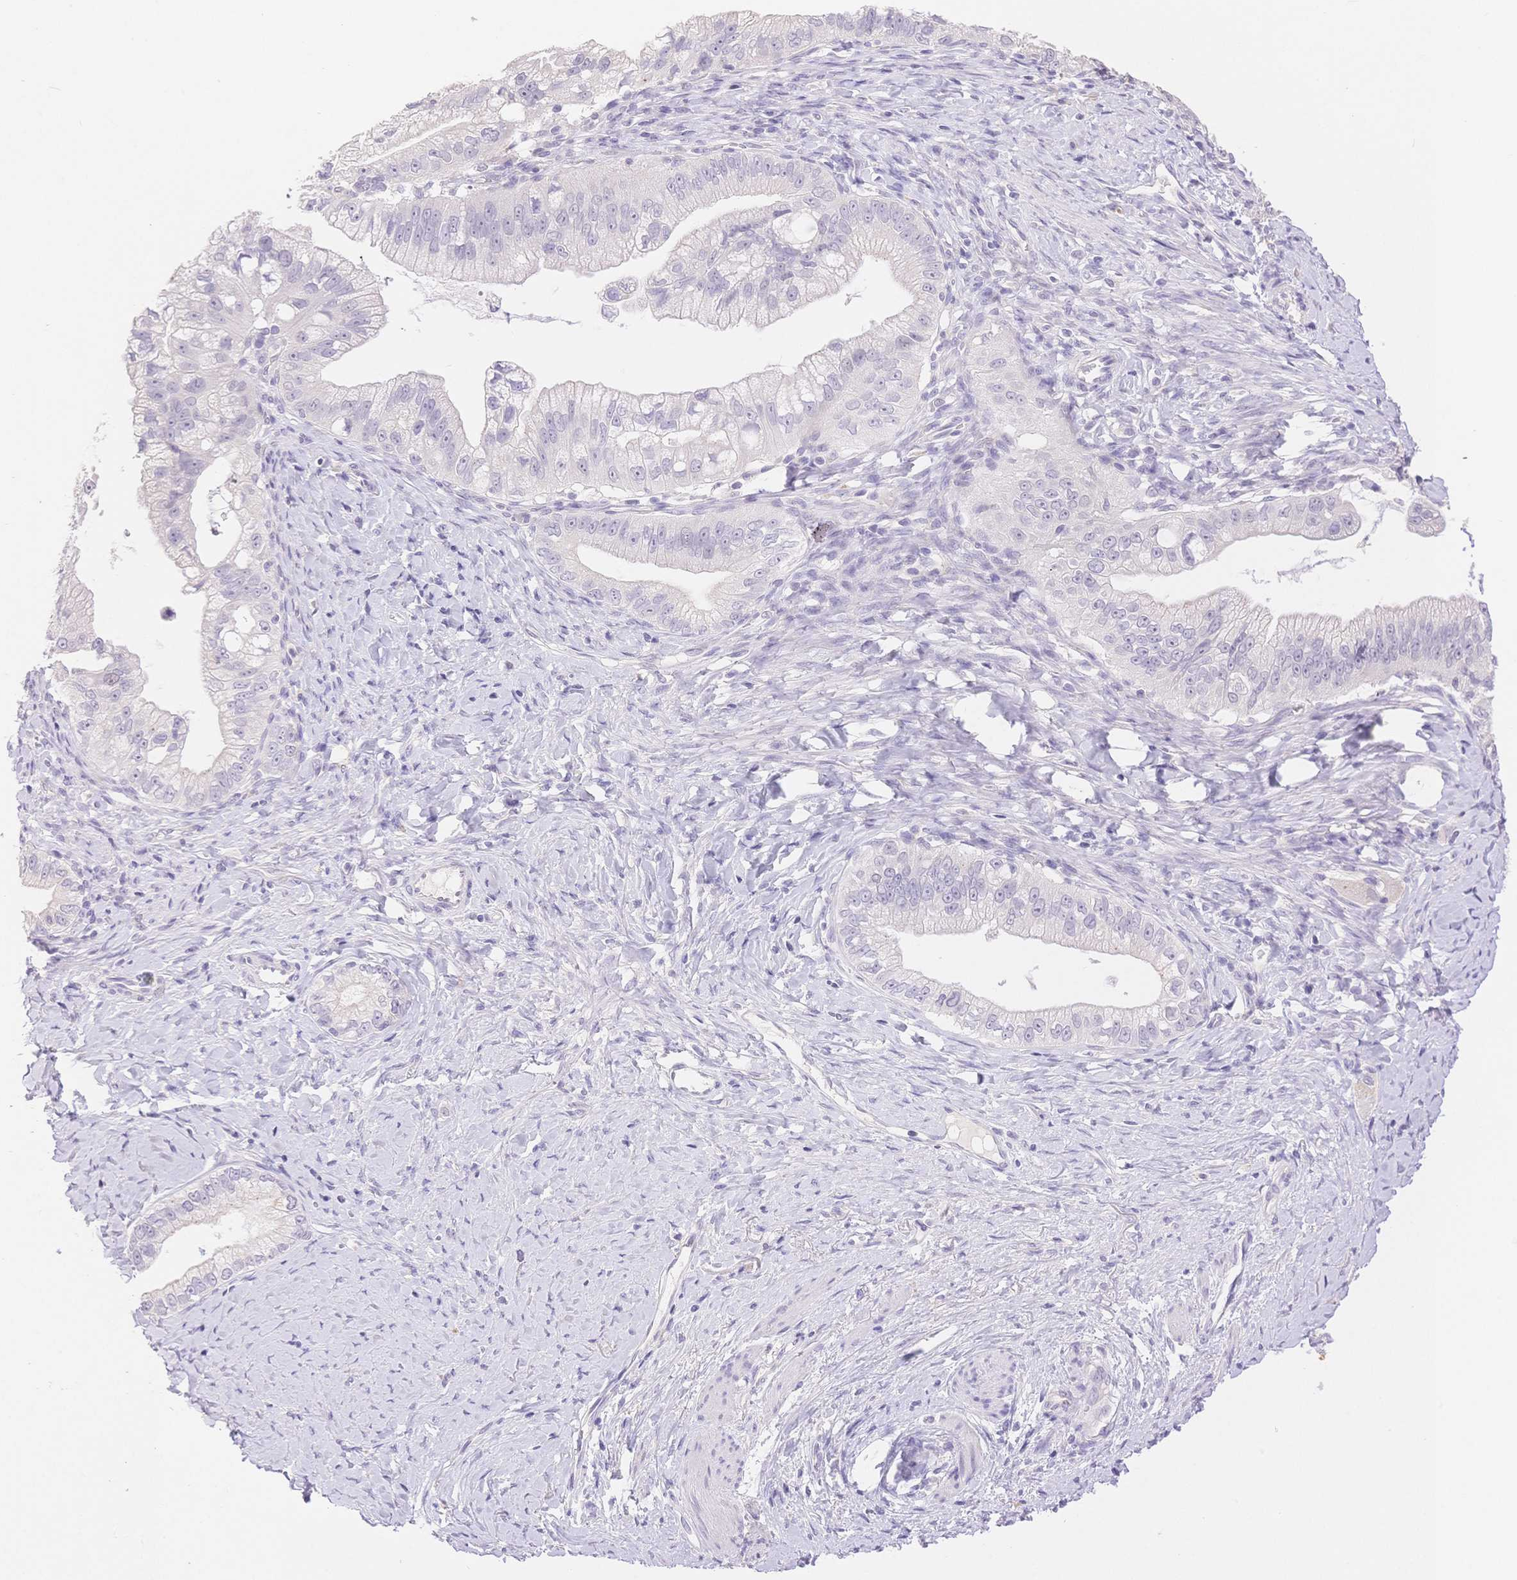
{"staining": {"intensity": "negative", "quantity": "none", "location": "none"}, "tissue": "pancreatic cancer", "cell_type": "Tumor cells", "image_type": "cancer", "snomed": [{"axis": "morphology", "description": "Adenocarcinoma, NOS"}, {"axis": "topography", "description": "Pancreas"}], "caption": "IHC of pancreatic cancer shows no expression in tumor cells. (Stains: DAB (3,3'-diaminobenzidine) immunohistochemistry with hematoxylin counter stain, Microscopy: brightfield microscopy at high magnification).", "gene": "MYOM1", "patient": {"sex": "male", "age": 70}}